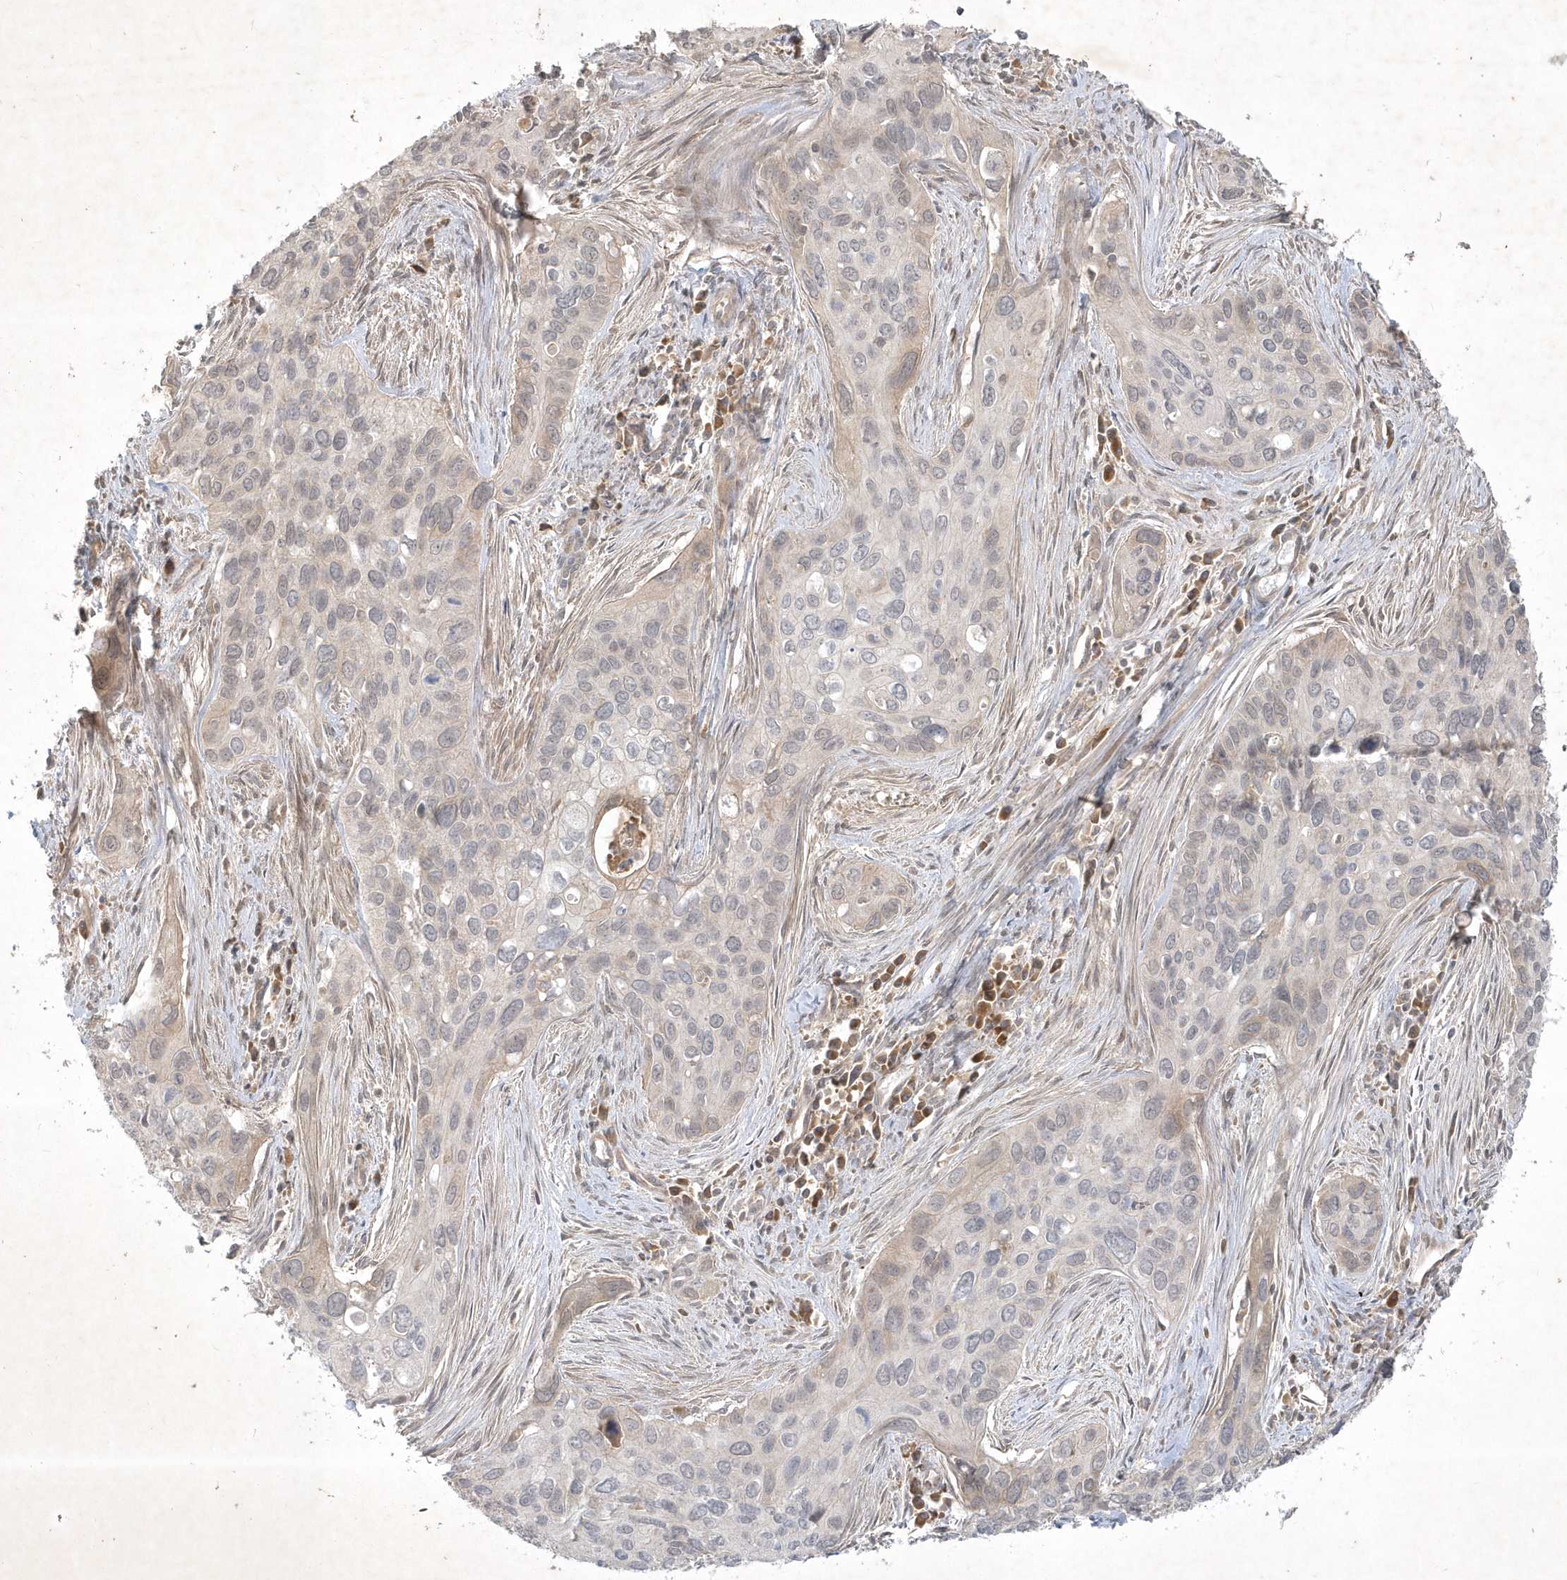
{"staining": {"intensity": "weak", "quantity": "<25%", "location": "cytoplasmic/membranous"}, "tissue": "cervical cancer", "cell_type": "Tumor cells", "image_type": "cancer", "snomed": [{"axis": "morphology", "description": "Squamous cell carcinoma, NOS"}, {"axis": "topography", "description": "Cervix"}], "caption": "High magnification brightfield microscopy of cervical squamous cell carcinoma stained with DAB (brown) and counterstained with hematoxylin (blue): tumor cells show no significant expression.", "gene": "BOD1", "patient": {"sex": "female", "age": 55}}